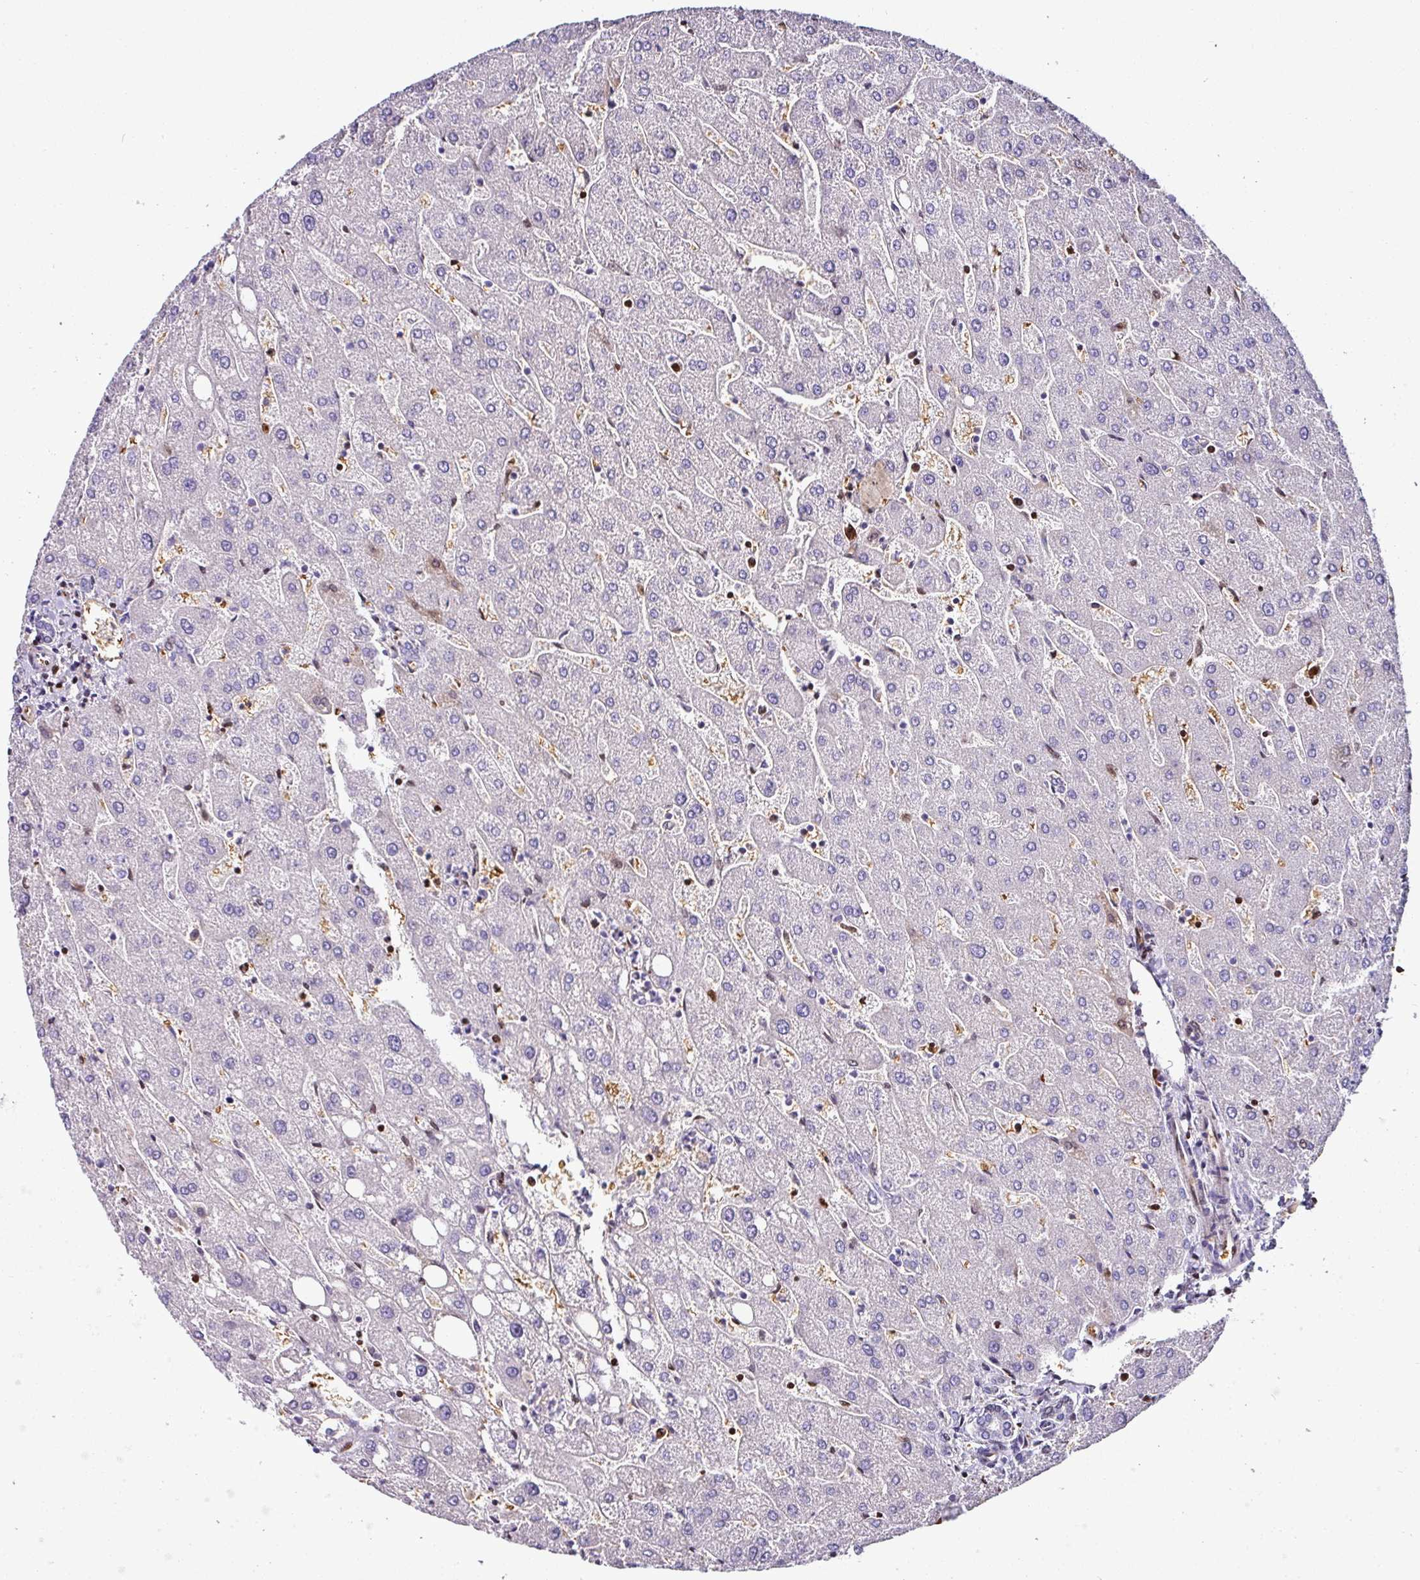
{"staining": {"intensity": "negative", "quantity": "none", "location": "none"}, "tissue": "liver", "cell_type": "Cholangiocytes", "image_type": "normal", "snomed": [{"axis": "morphology", "description": "Normal tissue, NOS"}, {"axis": "topography", "description": "Liver"}], "caption": "The micrograph displays no significant expression in cholangiocytes of liver.", "gene": "NAPSA", "patient": {"sex": "male", "age": 67}}